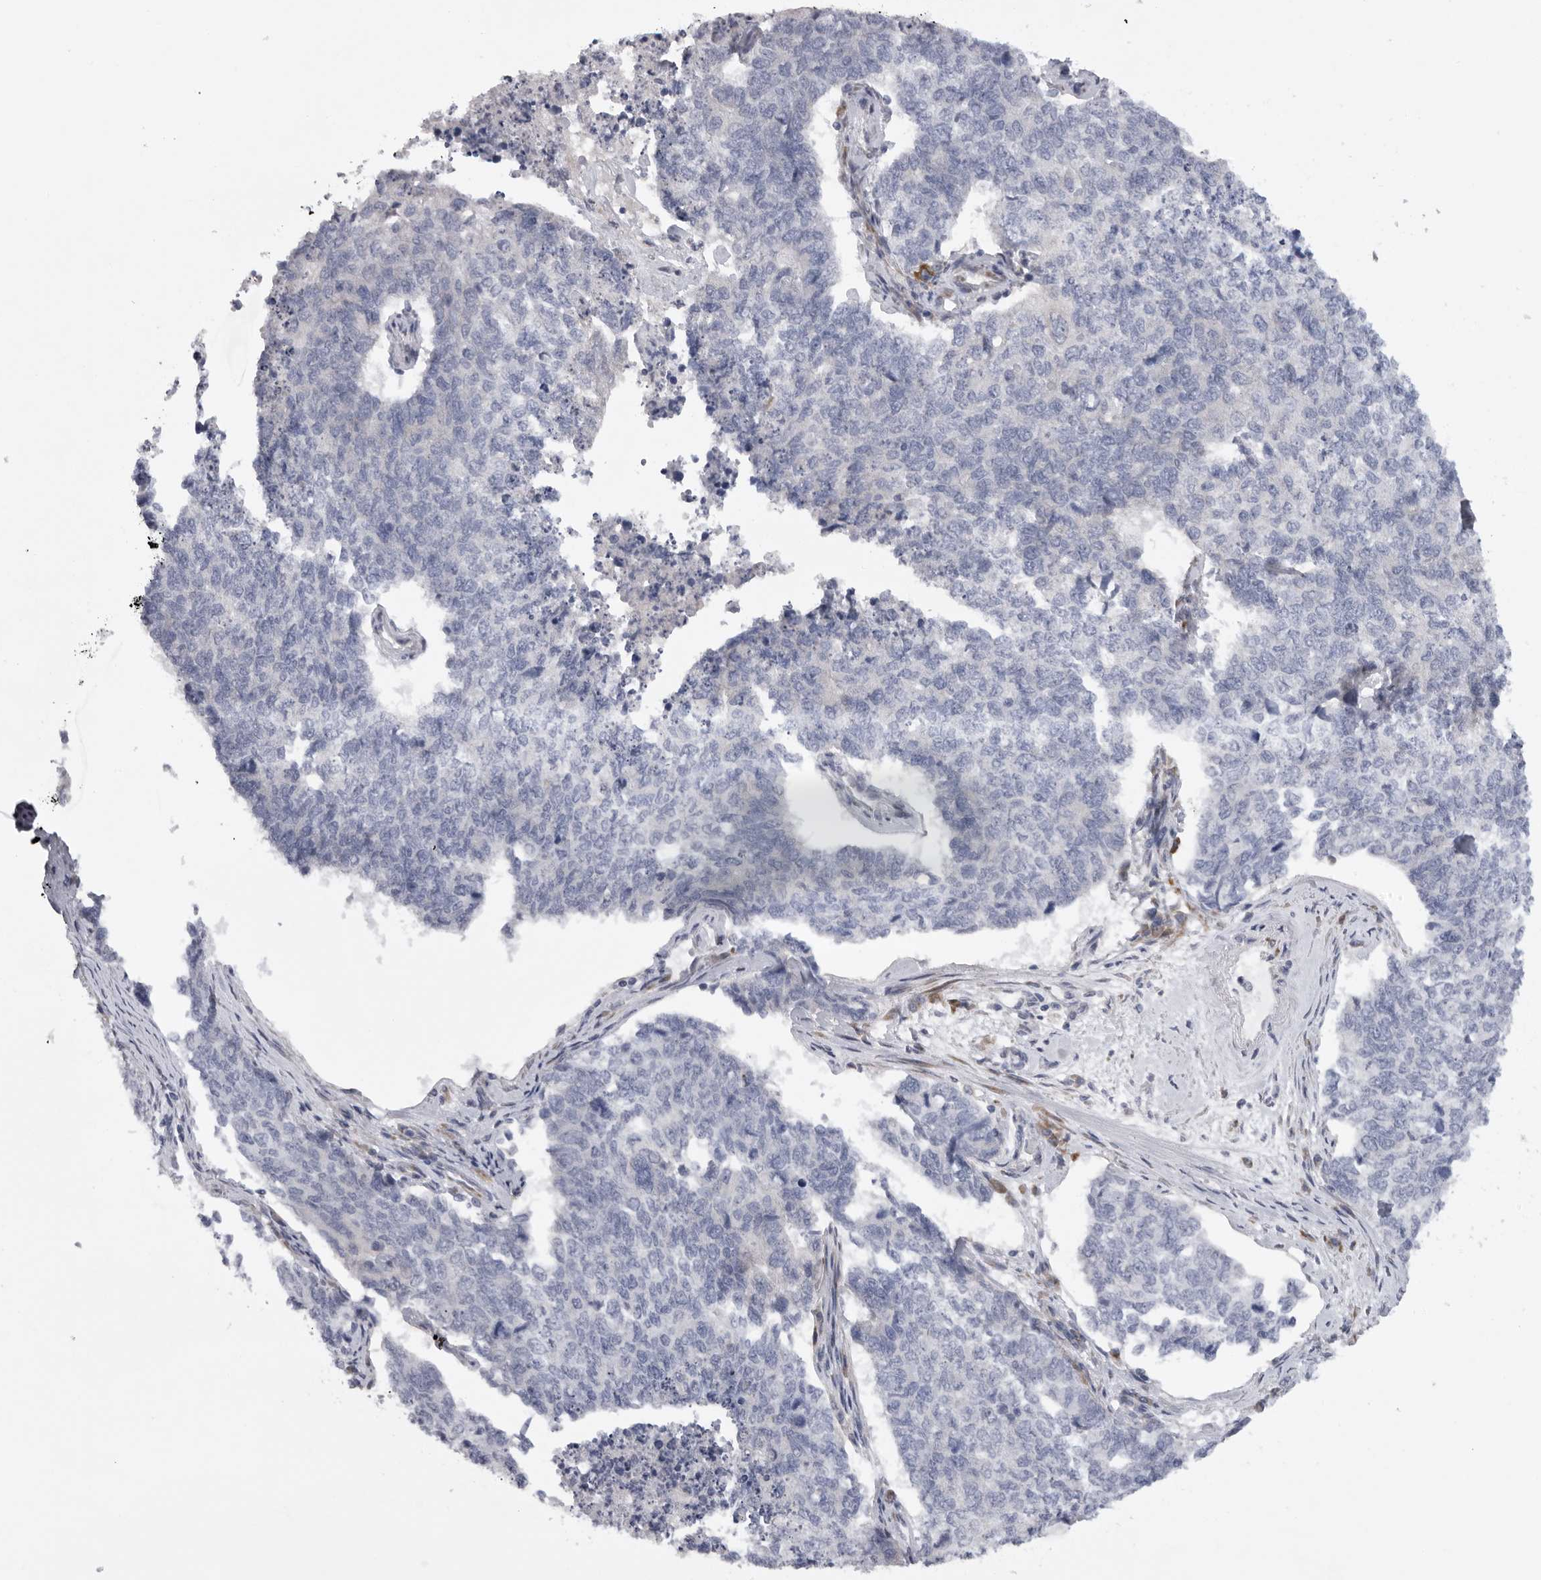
{"staining": {"intensity": "negative", "quantity": "none", "location": "none"}, "tissue": "cervical cancer", "cell_type": "Tumor cells", "image_type": "cancer", "snomed": [{"axis": "morphology", "description": "Squamous cell carcinoma, NOS"}, {"axis": "topography", "description": "Cervix"}], "caption": "Immunohistochemistry photomicrograph of human cervical cancer (squamous cell carcinoma) stained for a protein (brown), which shows no staining in tumor cells.", "gene": "USP24", "patient": {"sex": "female", "age": 63}}